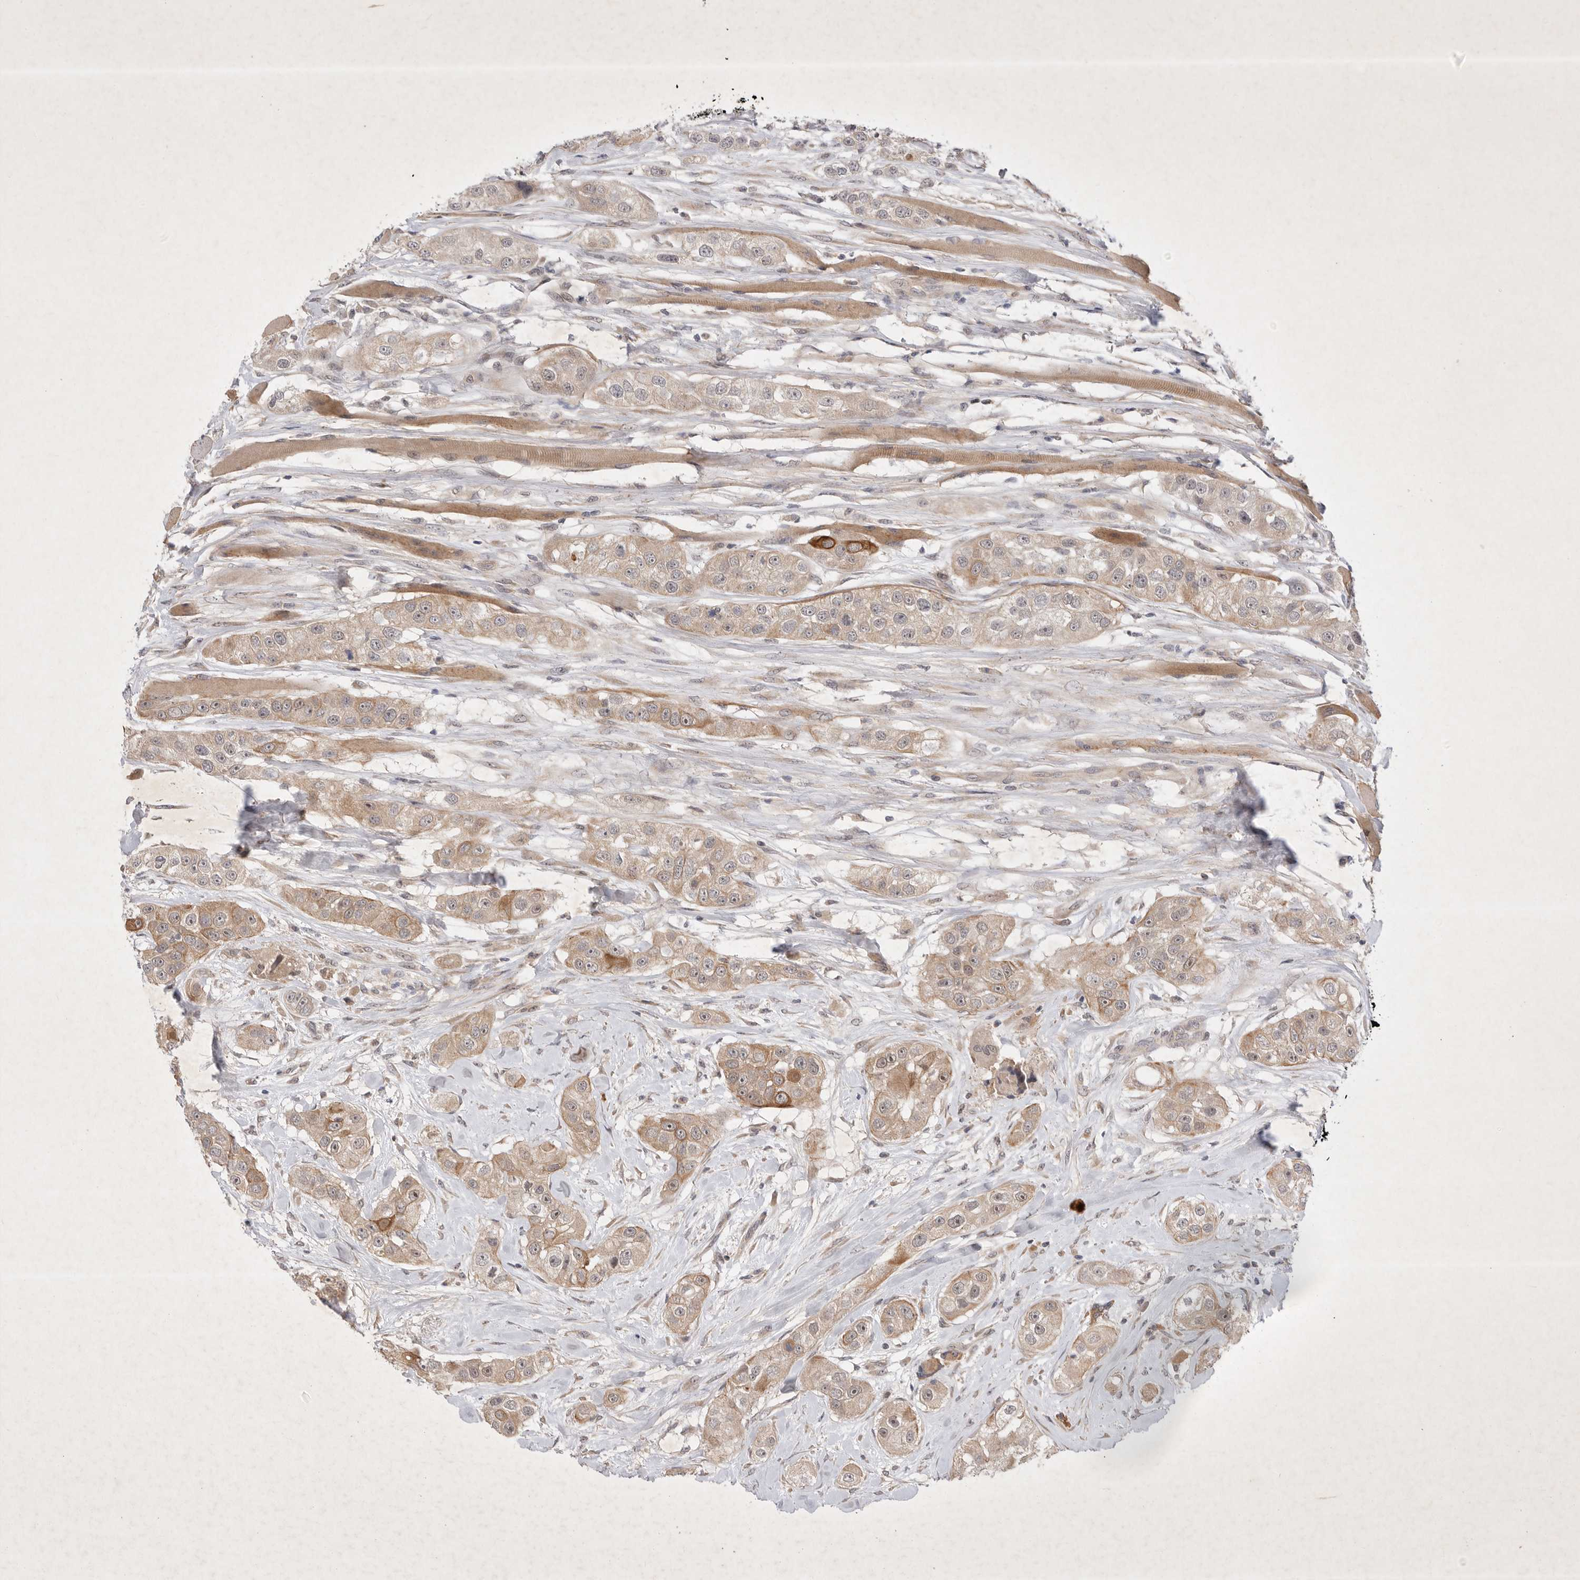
{"staining": {"intensity": "weak", "quantity": ">75%", "location": "cytoplasmic/membranous"}, "tissue": "head and neck cancer", "cell_type": "Tumor cells", "image_type": "cancer", "snomed": [{"axis": "morphology", "description": "Normal tissue, NOS"}, {"axis": "morphology", "description": "Squamous cell carcinoma, NOS"}, {"axis": "topography", "description": "Skeletal muscle"}, {"axis": "topography", "description": "Head-Neck"}], "caption": "Head and neck squamous cell carcinoma stained for a protein (brown) exhibits weak cytoplasmic/membranous positive staining in approximately >75% of tumor cells.", "gene": "PTPDC1", "patient": {"sex": "male", "age": 51}}